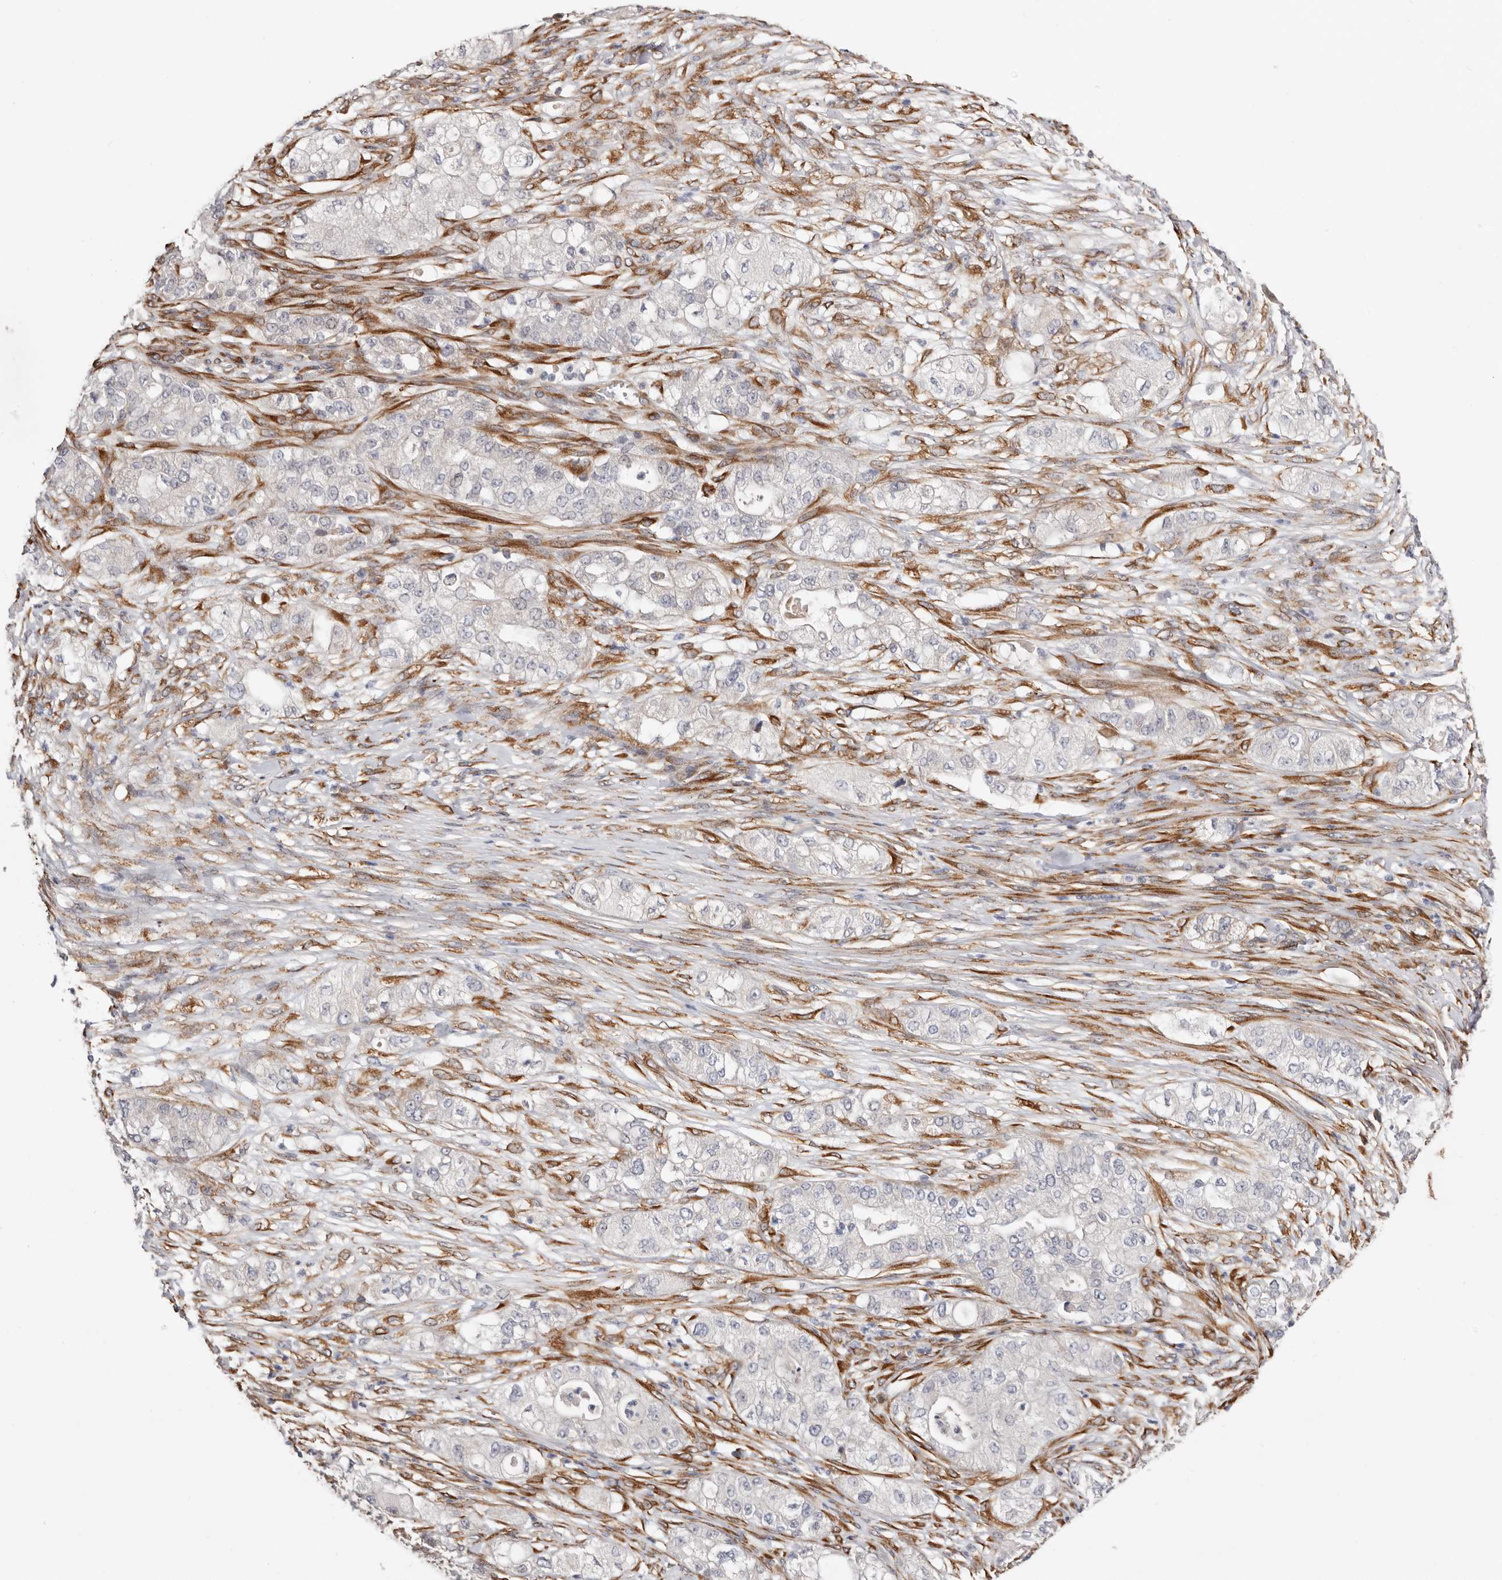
{"staining": {"intensity": "negative", "quantity": "none", "location": "none"}, "tissue": "pancreatic cancer", "cell_type": "Tumor cells", "image_type": "cancer", "snomed": [{"axis": "morphology", "description": "Adenocarcinoma, NOS"}, {"axis": "topography", "description": "Pancreas"}], "caption": "Tumor cells show no significant protein staining in pancreatic adenocarcinoma. (Brightfield microscopy of DAB IHC at high magnification).", "gene": "USH1C", "patient": {"sex": "female", "age": 78}}